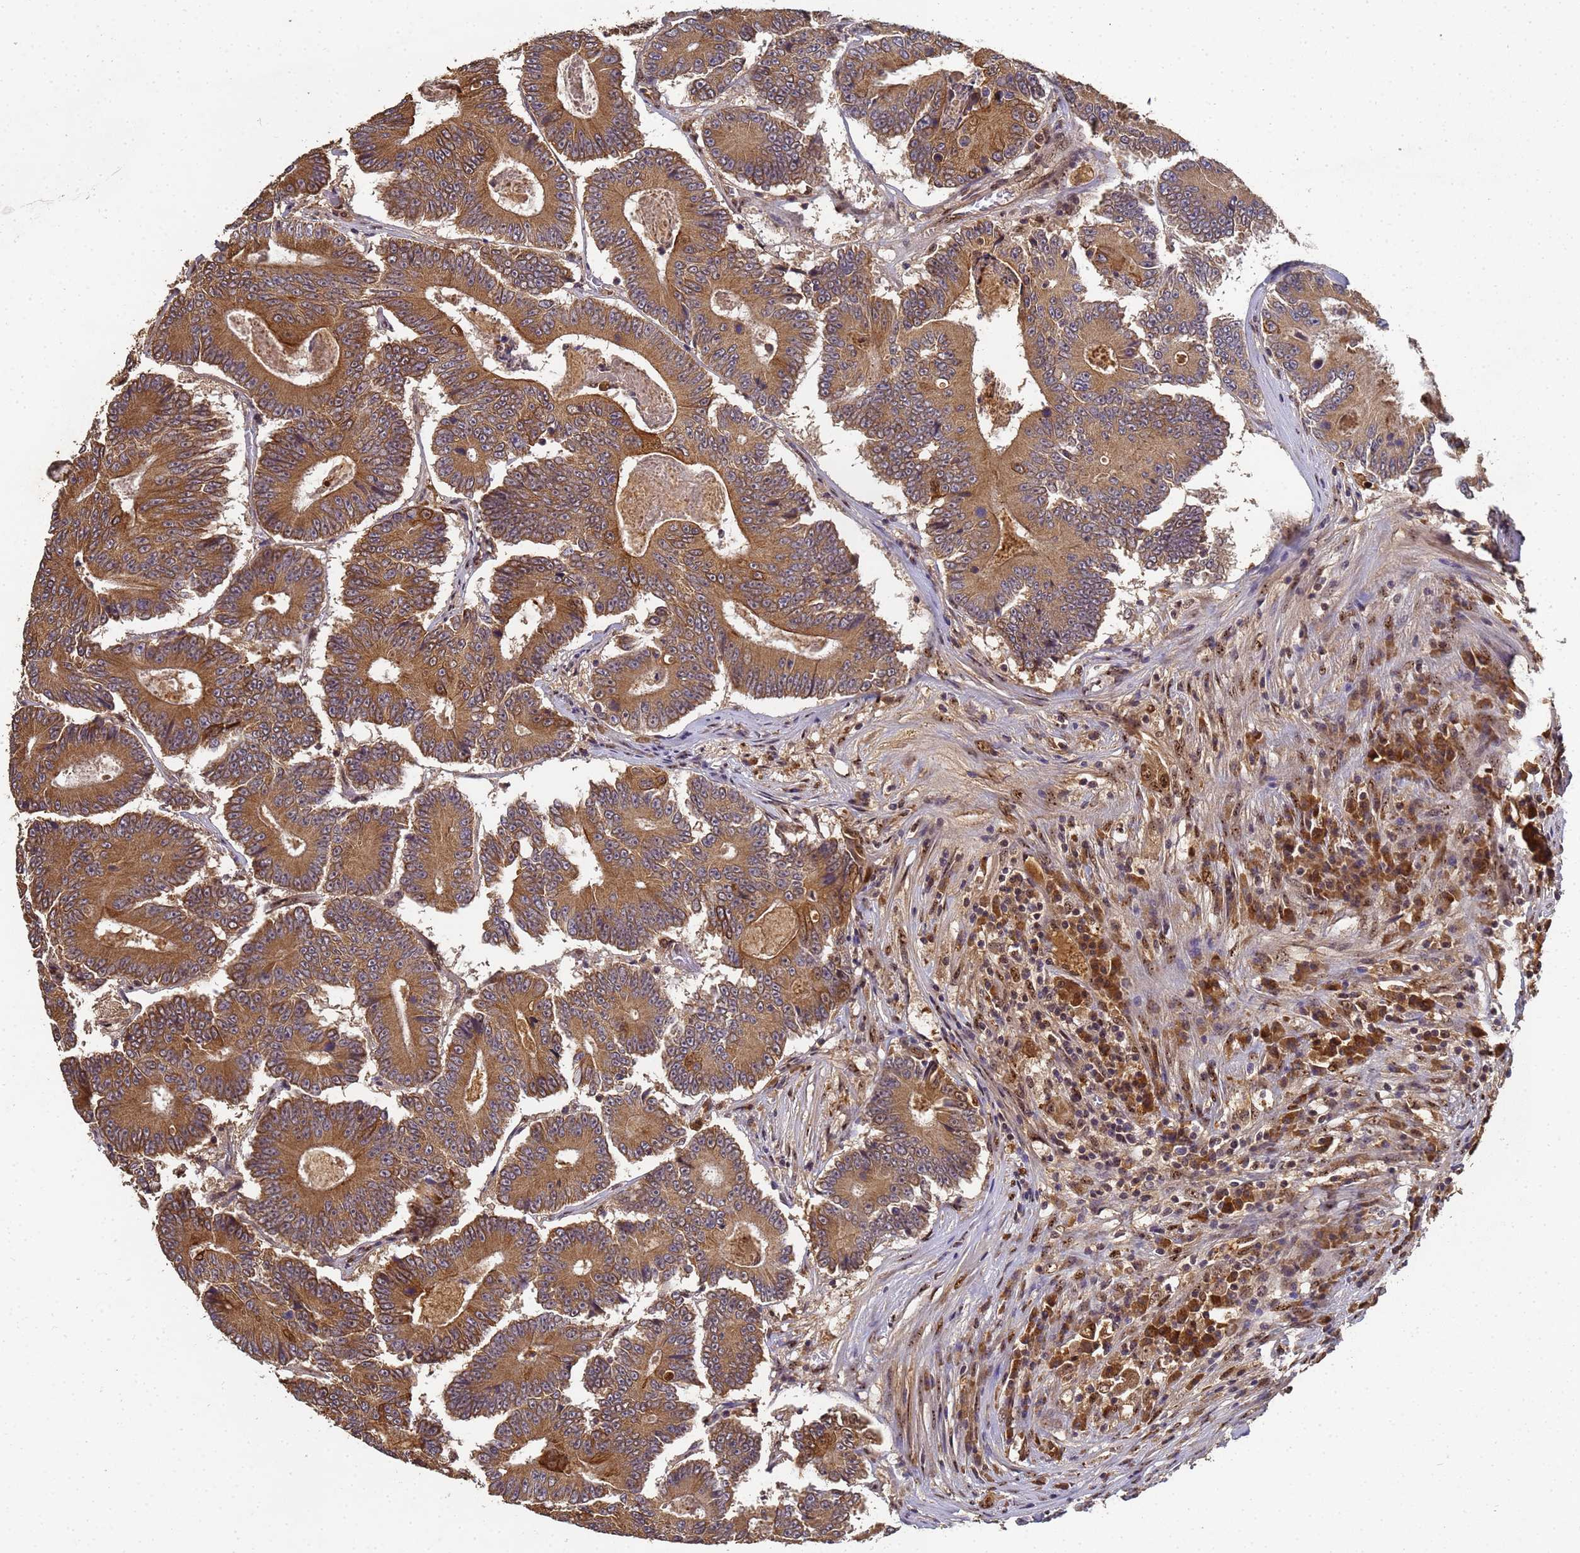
{"staining": {"intensity": "moderate", "quantity": ">75%", "location": "cytoplasmic/membranous"}, "tissue": "colorectal cancer", "cell_type": "Tumor cells", "image_type": "cancer", "snomed": [{"axis": "morphology", "description": "Adenocarcinoma, NOS"}, {"axis": "topography", "description": "Colon"}], "caption": "Protein staining of colorectal cancer tissue reveals moderate cytoplasmic/membranous staining in about >75% of tumor cells.", "gene": "SECISBP2", "patient": {"sex": "male", "age": 83}}